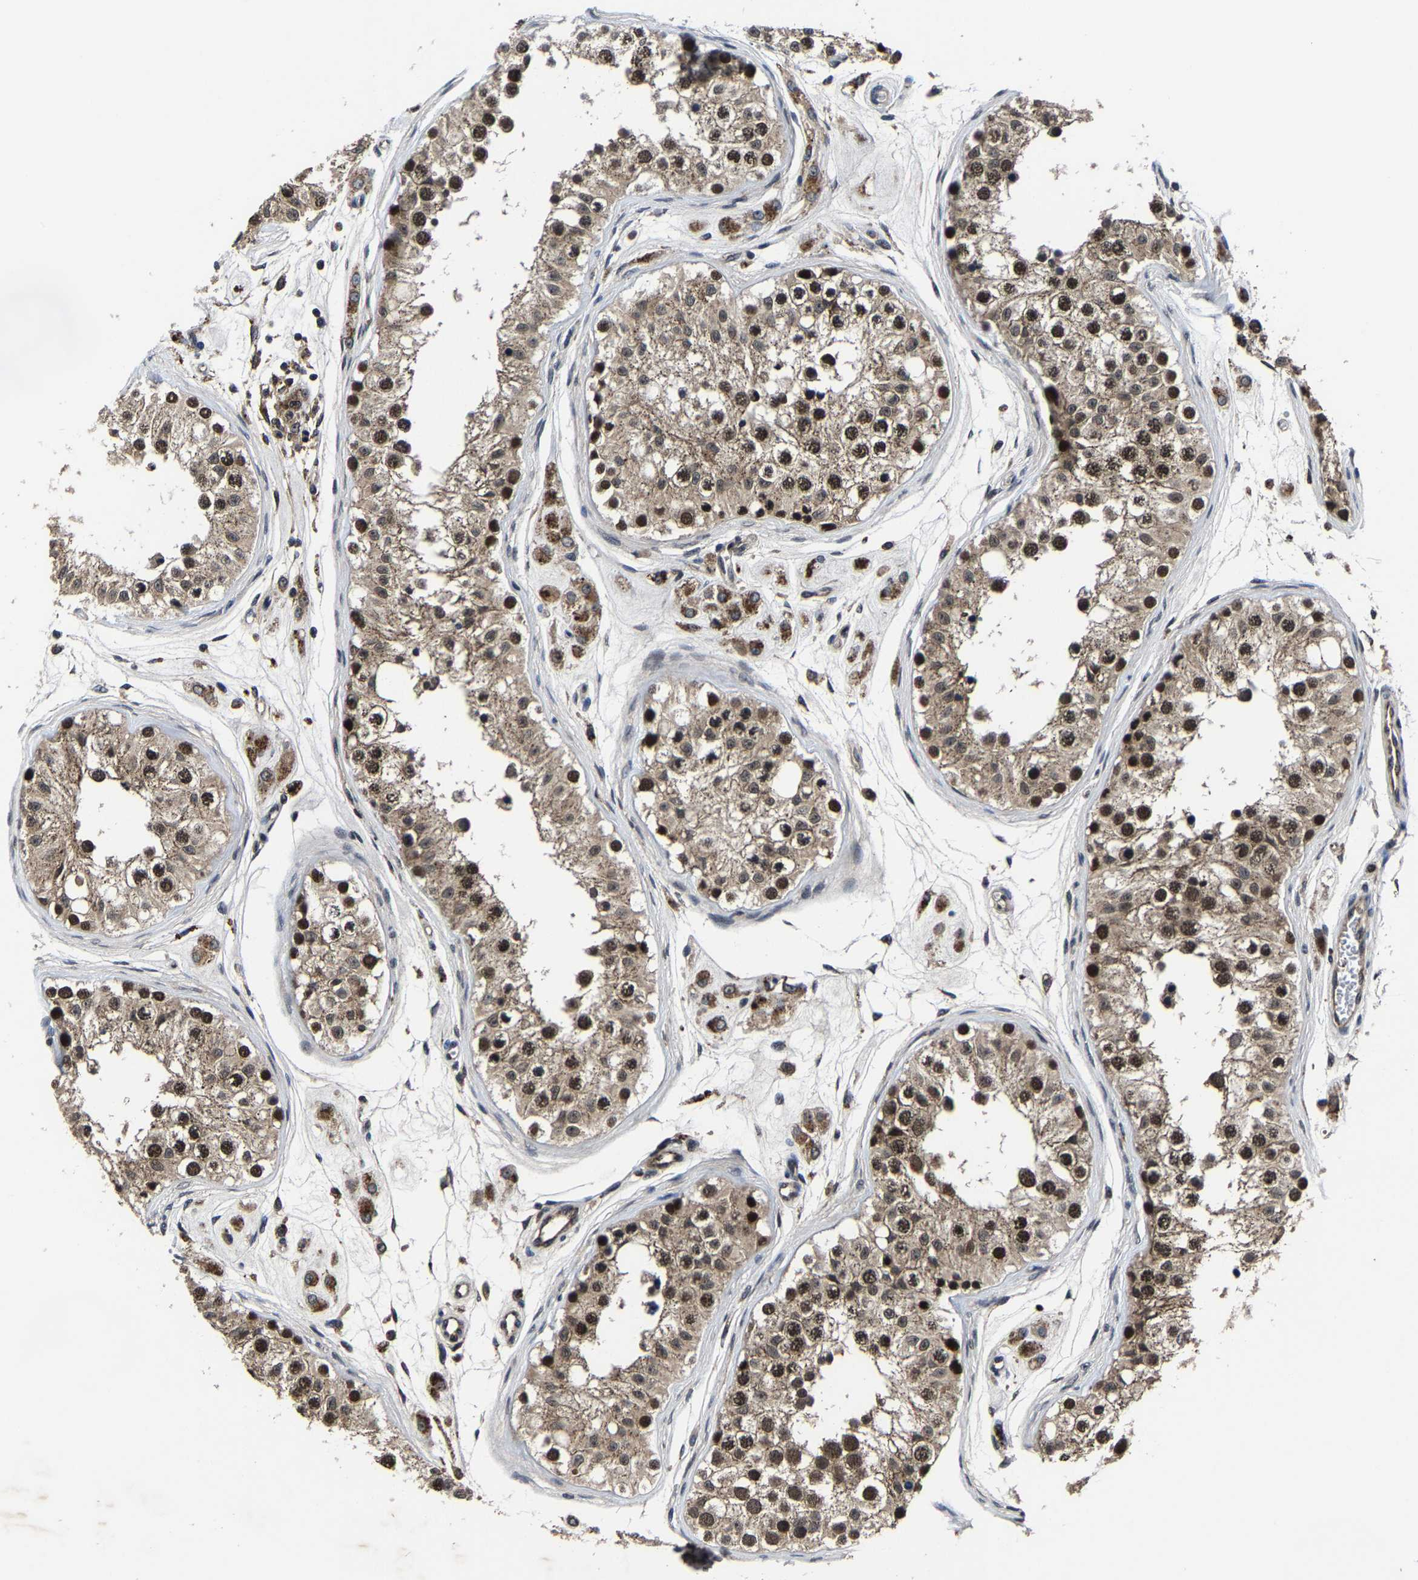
{"staining": {"intensity": "strong", "quantity": ">75%", "location": "cytoplasmic/membranous,nuclear"}, "tissue": "testis", "cell_type": "Cells in seminiferous ducts", "image_type": "normal", "snomed": [{"axis": "morphology", "description": "Normal tissue, NOS"}, {"axis": "morphology", "description": "Adenocarcinoma, metastatic, NOS"}, {"axis": "topography", "description": "Testis"}], "caption": "Immunohistochemistry (DAB) staining of unremarkable testis exhibits strong cytoplasmic/membranous,nuclear protein positivity in approximately >75% of cells in seminiferous ducts. (DAB (3,3'-diaminobenzidine) IHC with brightfield microscopy, high magnification).", "gene": "ZCCHC7", "patient": {"sex": "male", "age": 26}}